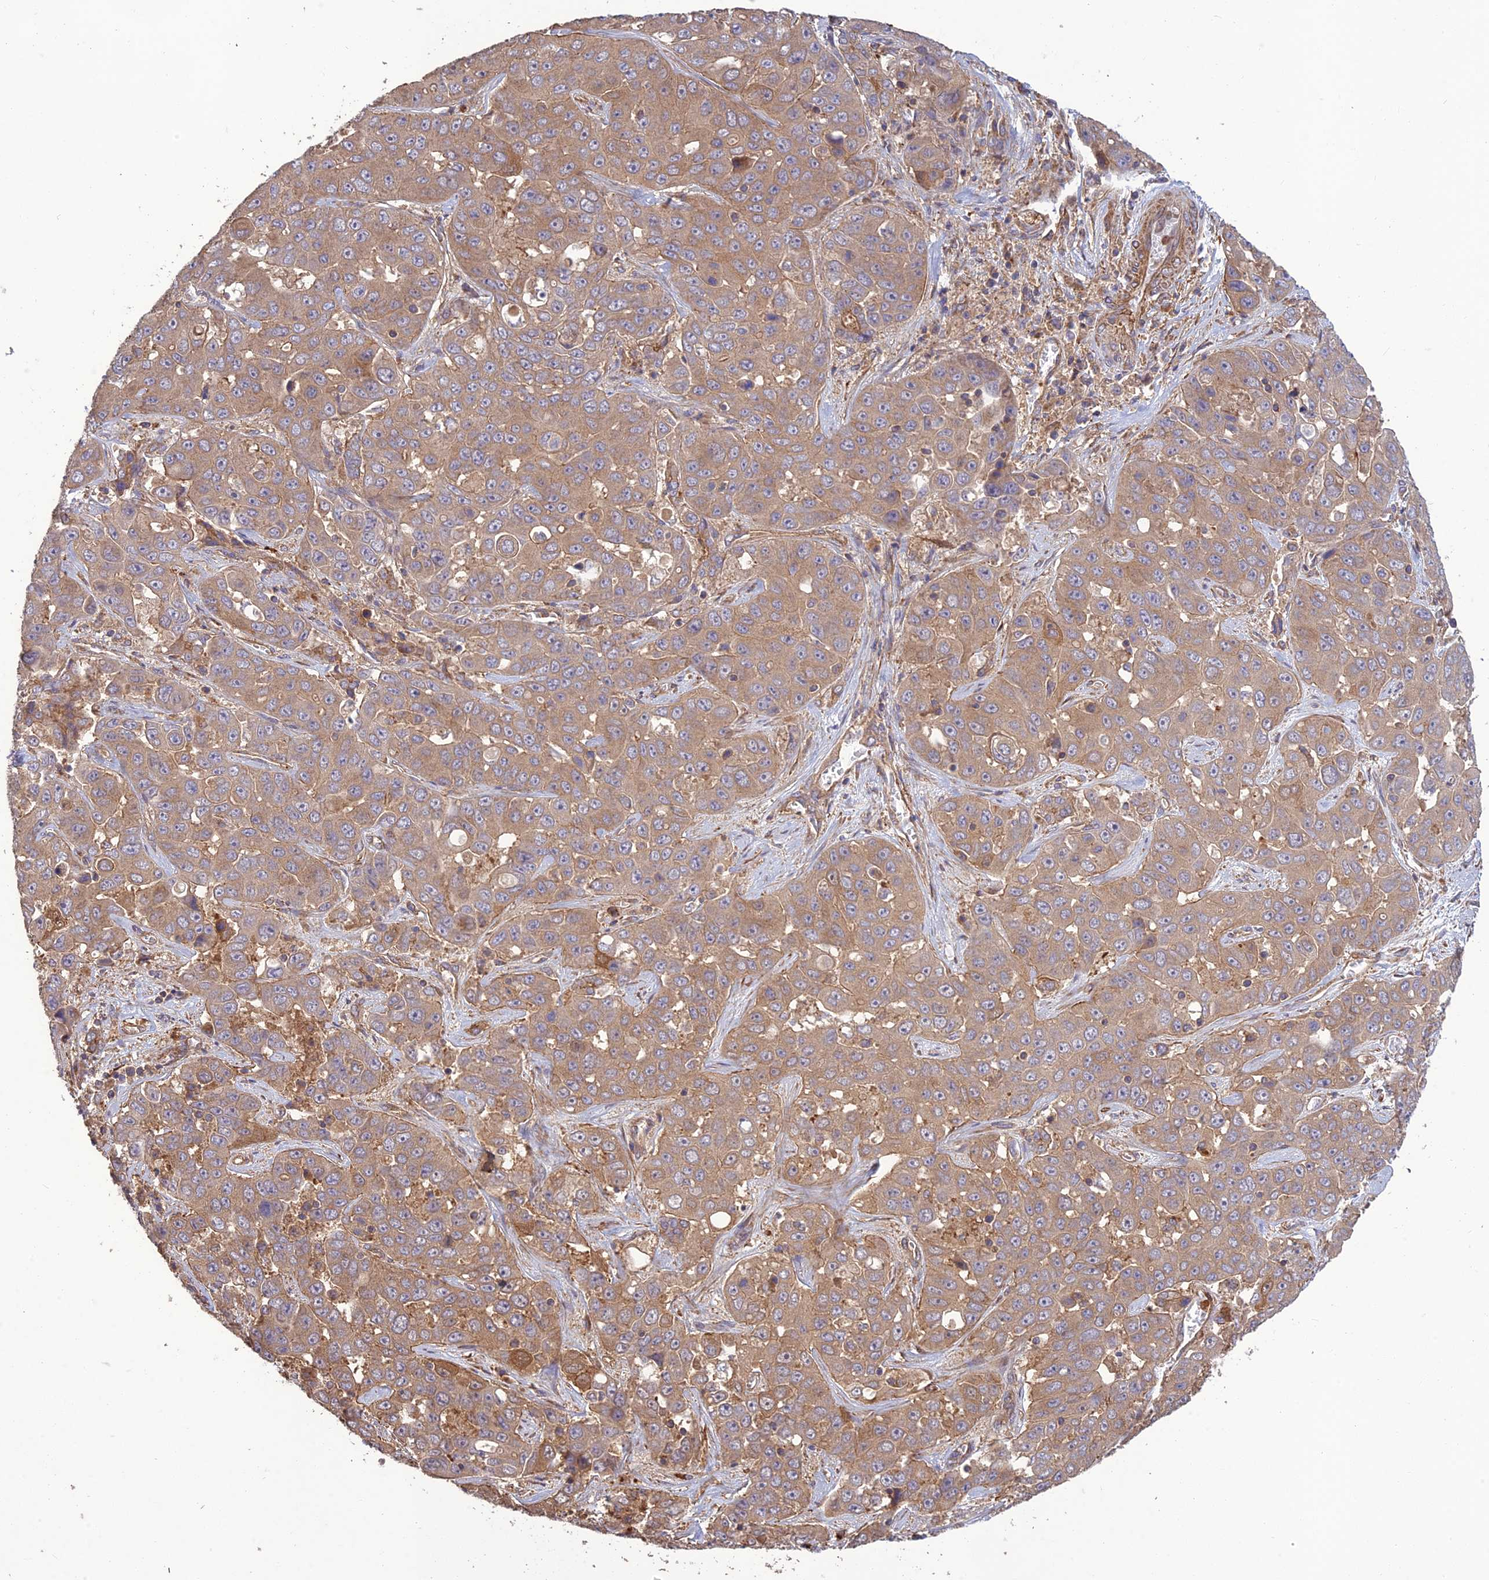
{"staining": {"intensity": "weak", "quantity": ">75%", "location": "cytoplasmic/membranous"}, "tissue": "liver cancer", "cell_type": "Tumor cells", "image_type": "cancer", "snomed": [{"axis": "morphology", "description": "Cholangiocarcinoma"}, {"axis": "topography", "description": "Liver"}], "caption": "Tumor cells show low levels of weak cytoplasmic/membranous expression in about >75% of cells in cholangiocarcinoma (liver).", "gene": "TMEM131L", "patient": {"sex": "female", "age": 52}}